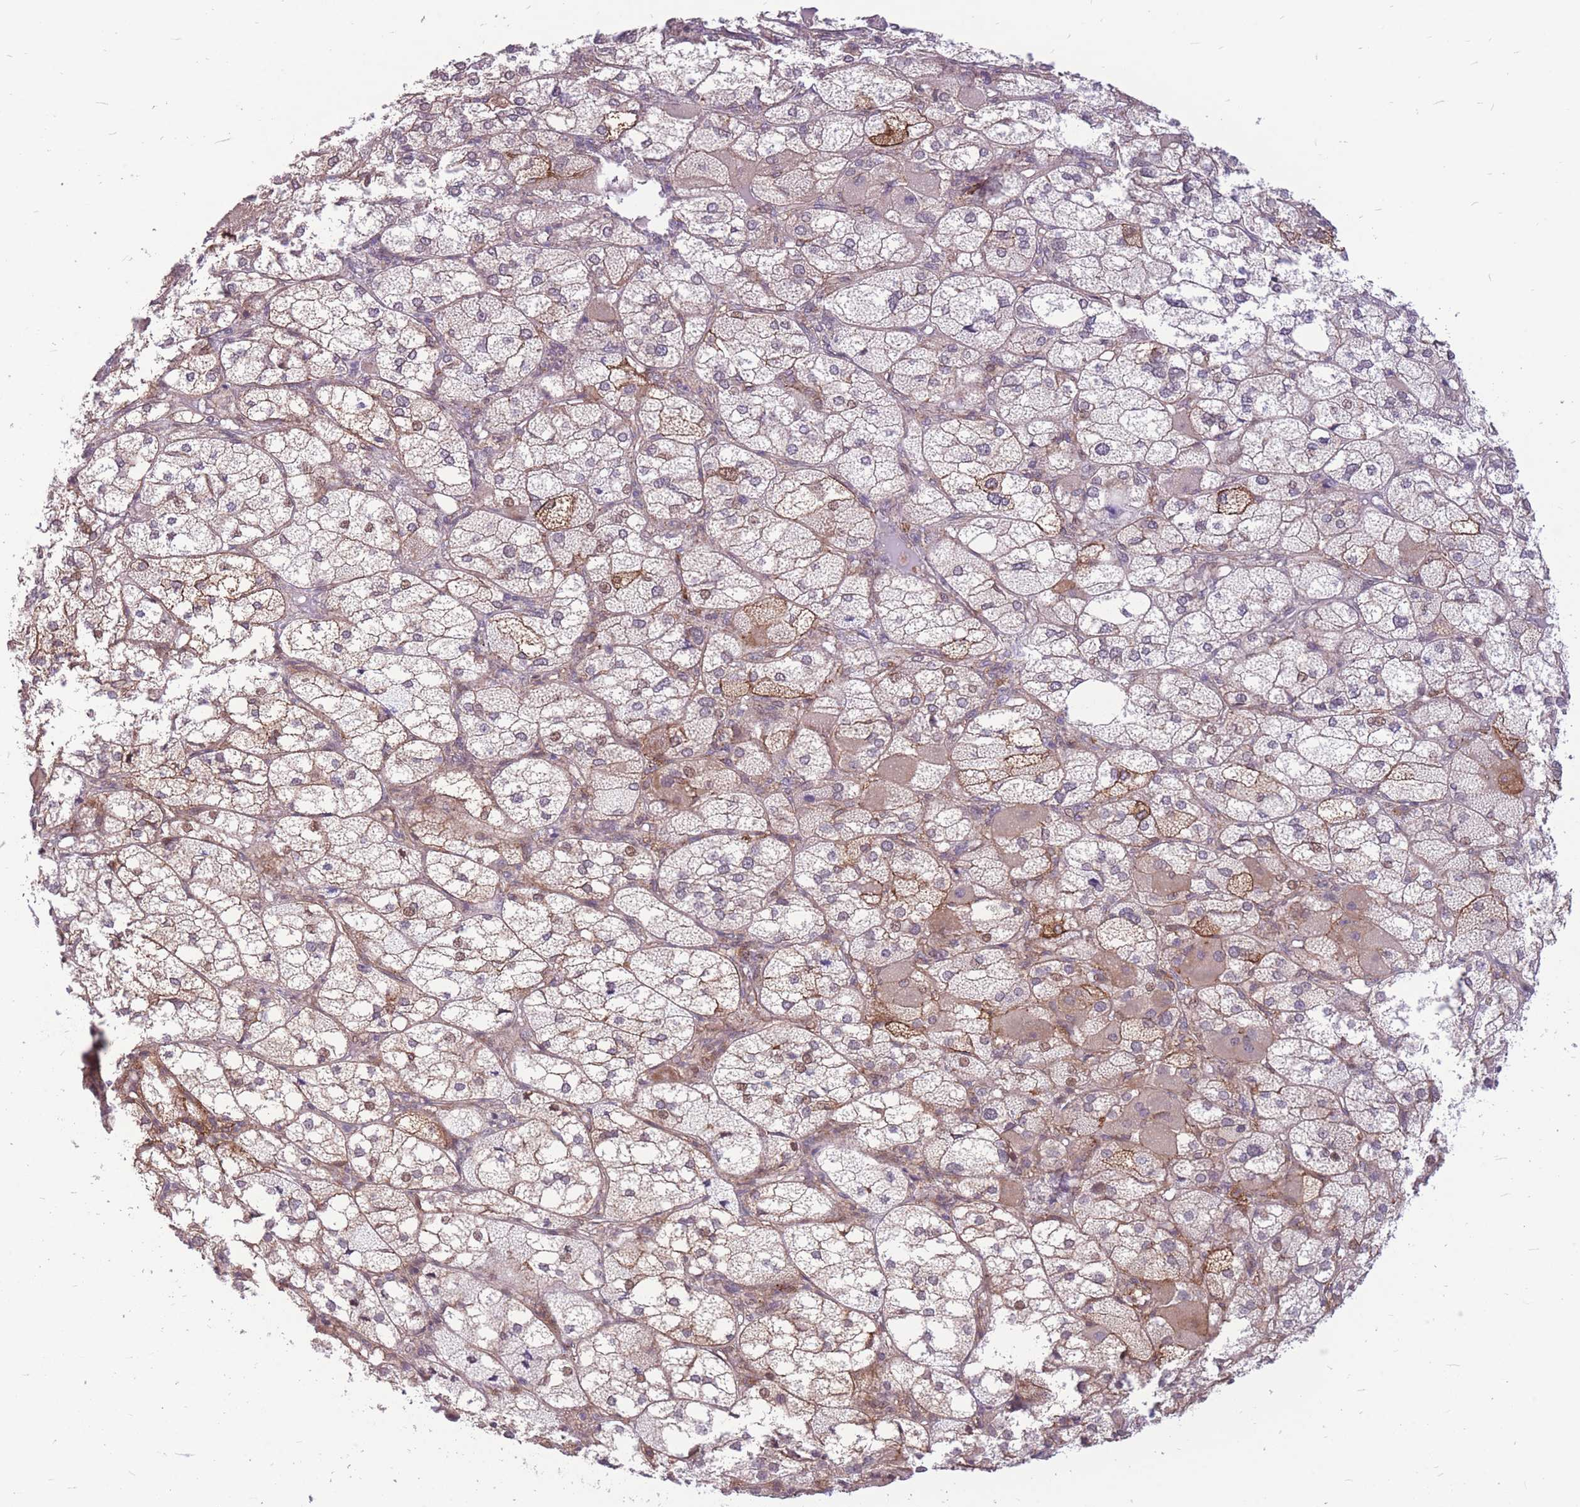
{"staining": {"intensity": "moderate", "quantity": "25%-75%", "location": "cytoplasmic/membranous,nuclear"}, "tissue": "adrenal gland", "cell_type": "Glandular cells", "image_type": "normal", "snomed": [{"axis": "morphology", "description": "Normal tissue, NOS"}, {"axis": "topography", "description": "Adrenal gland"}], "caption": "An immunohistochemistry image of normal tissue is shown. Protein staining in brown shows moderate cytoplasmic/membranous,nuclear positivity in adrenal gland within glandular cells.", "gene": "TCF20", "patient": {"sex": "female", "age": 61}}